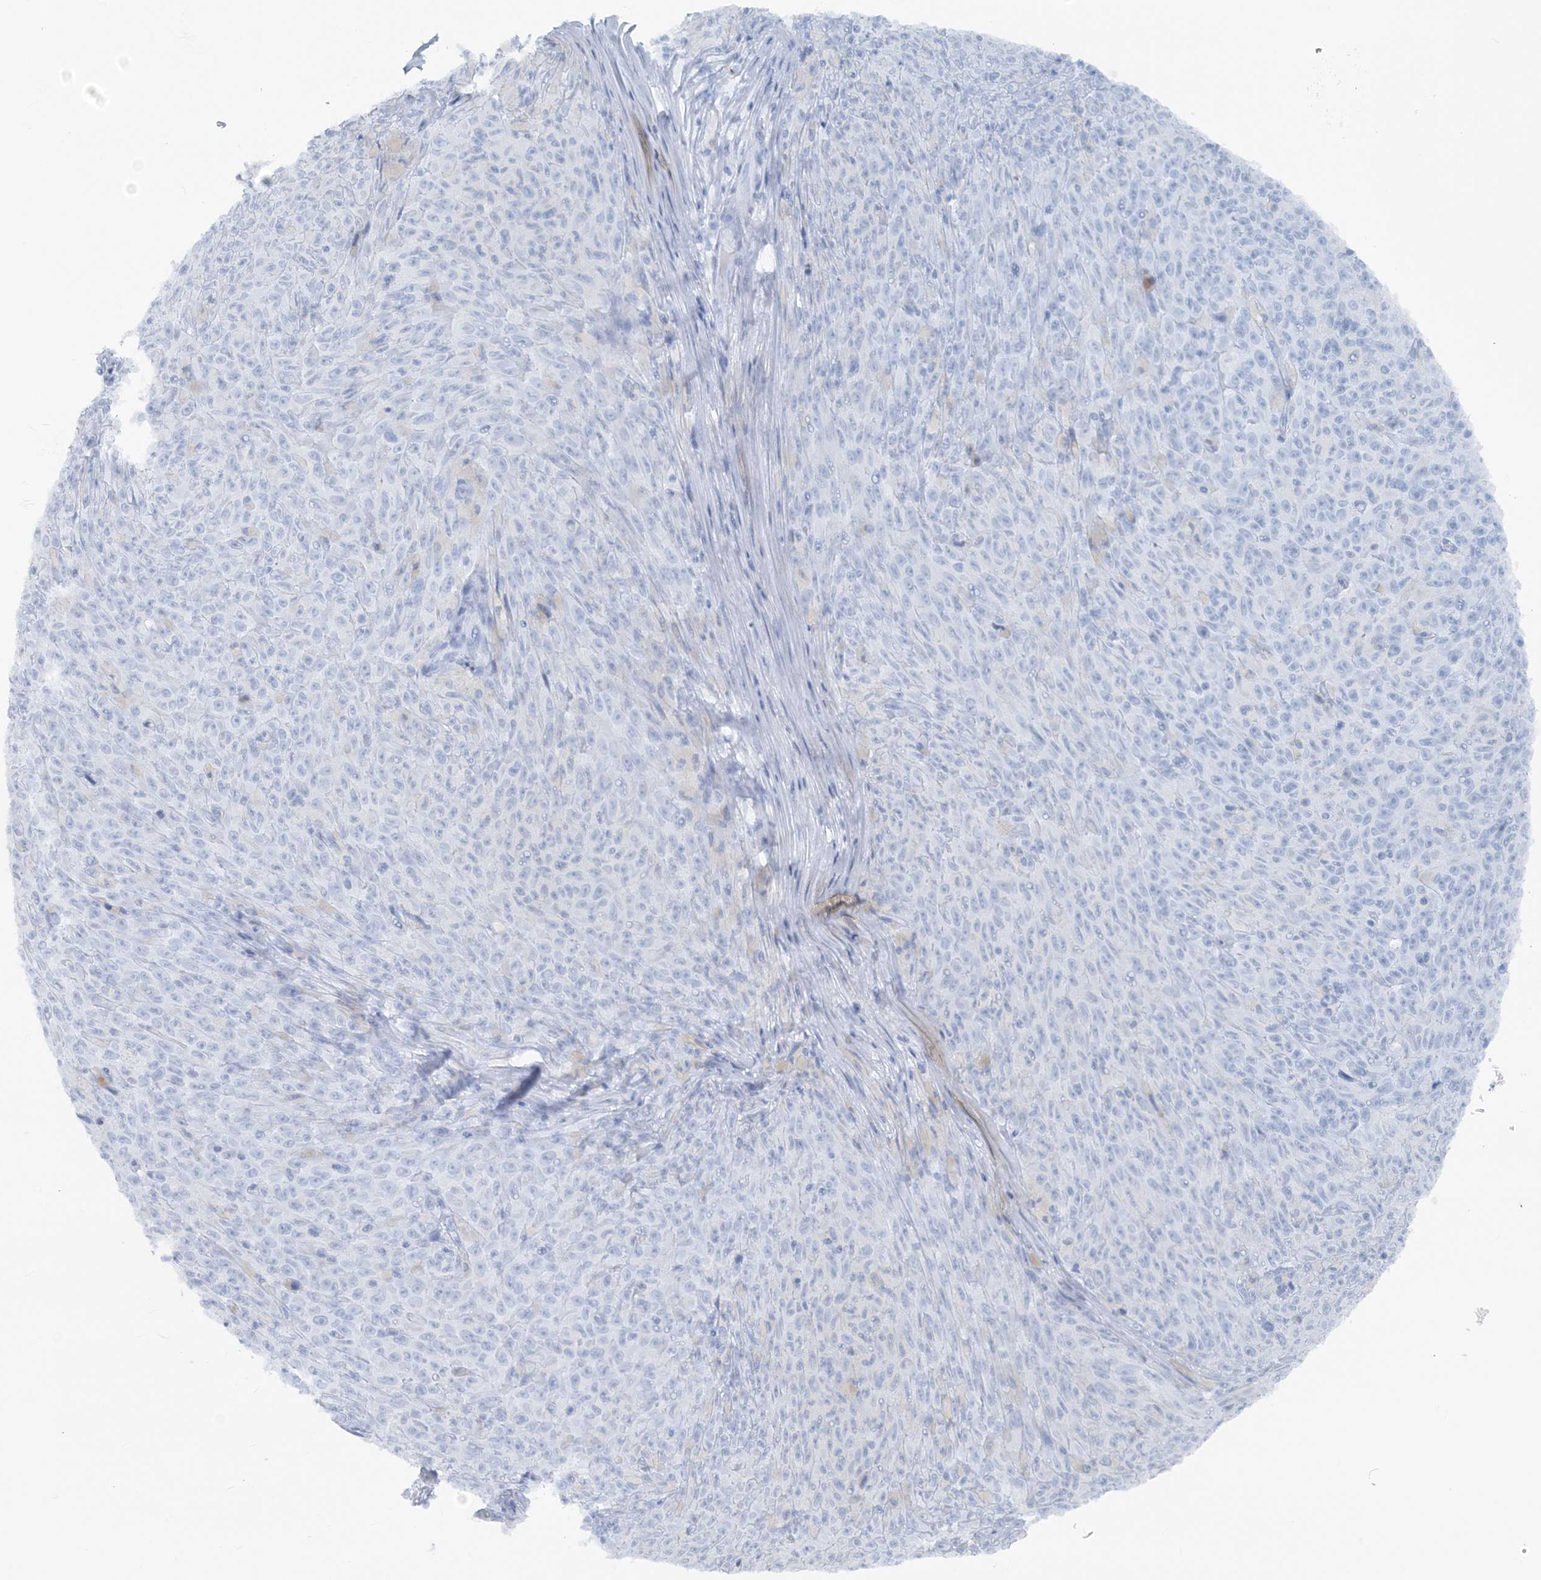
{"staining": {"intensity": "negative", "quantity": "none", "location": "none"}, "tissue": "melanoma", "cell_type": "Tumor cells", "image_type": "cancer", "snomed": [{"axis": "morphology", "description": "Malignant melanoma, NOS"}, {"axis": "topography", "description": "Skin"}], "caption": "Immunohistochemical staining of human melanoma exhibits no significant expression in tumor cells.", "gene": "ATP11A", "patient": {"sex": "female", "age": 82}}